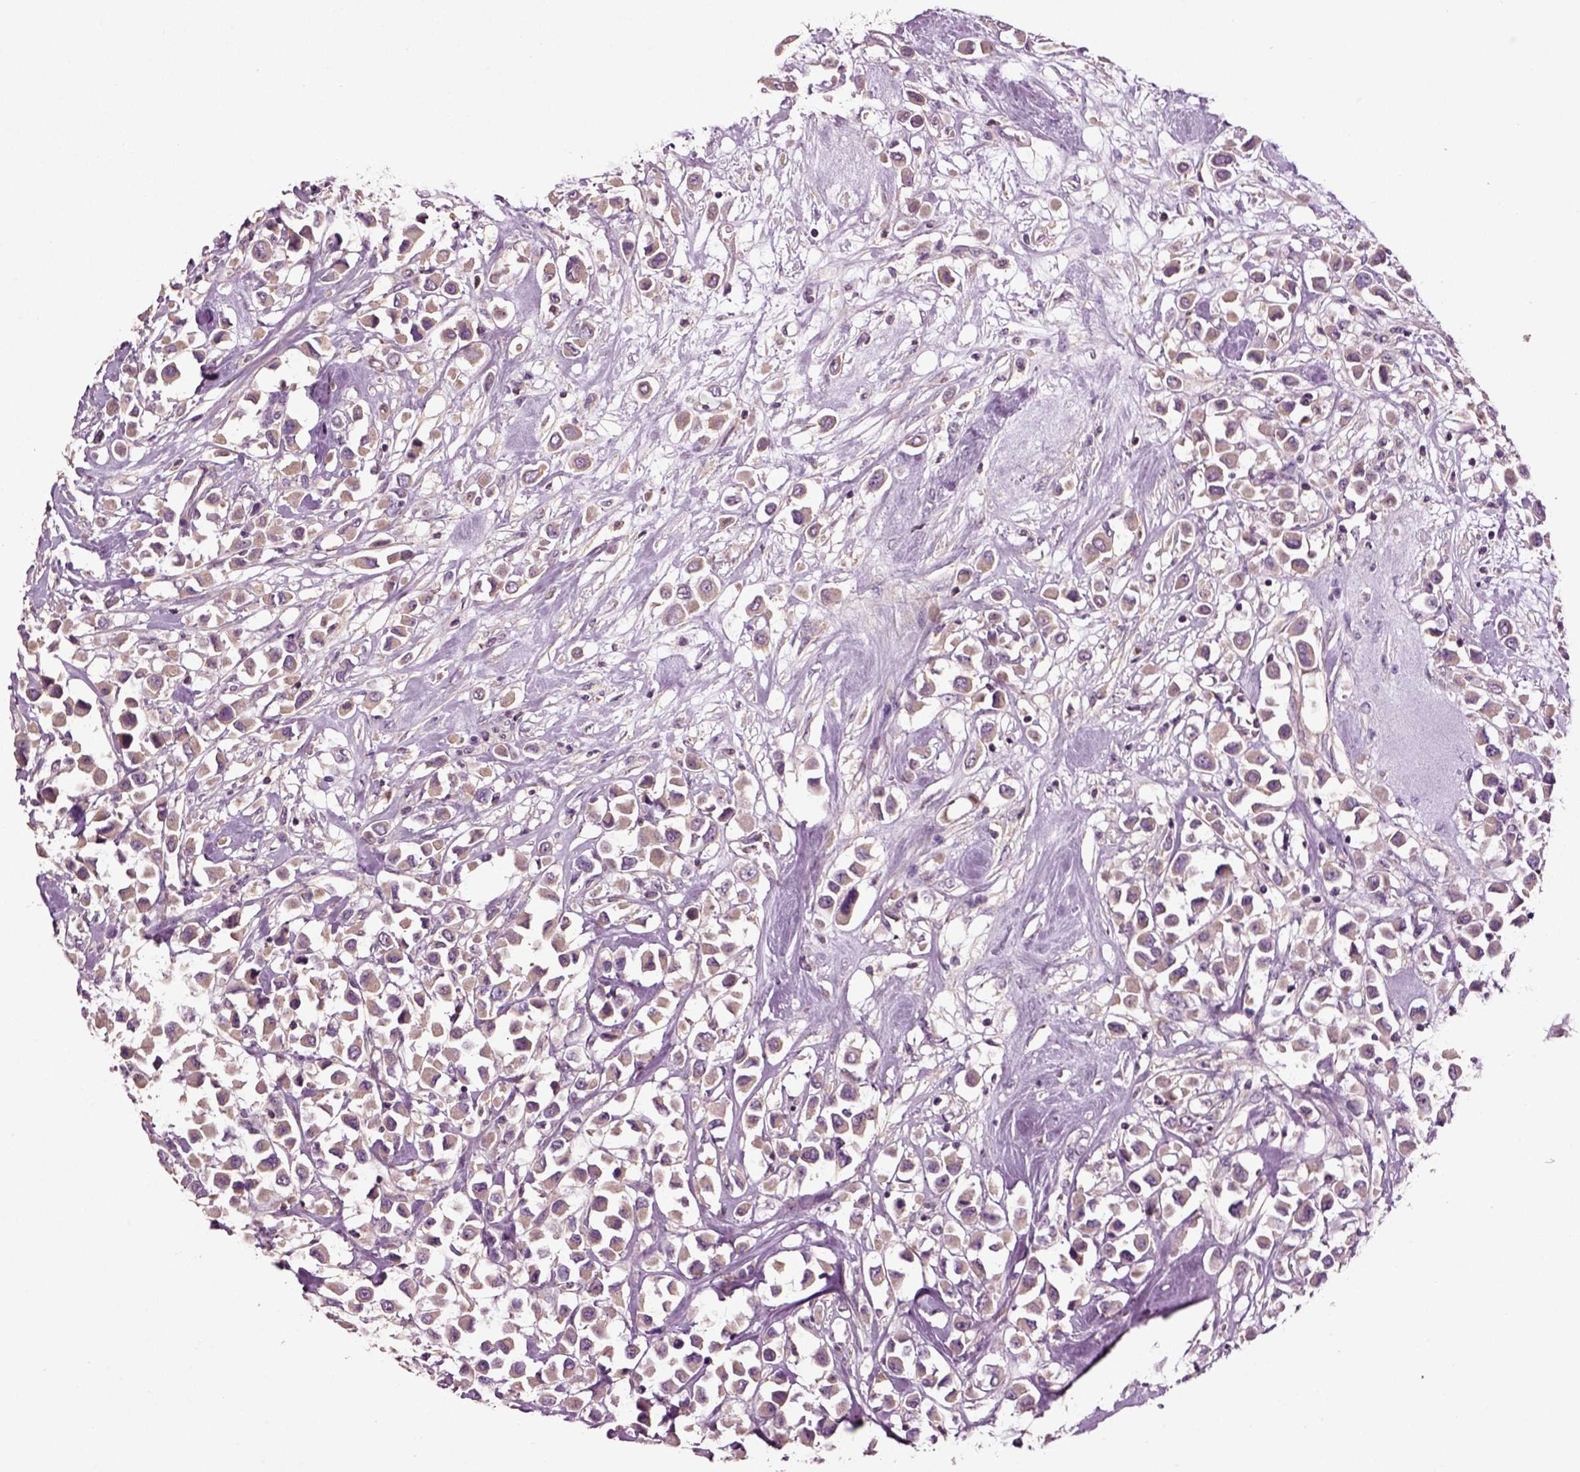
{"staining": {"intensity": "weak", "quantity": ">75%", "location": "cytoplasmic/membranous"}, "tissue": "breast cancer", "cell_type": "Tumor cells", "image_type": "cancer", "snomed": [{"axis": "morphology", "description": "Duct carcinoma"}, {"axis": "topography", "description": "Breast"}], "caption": "Tumor cells exhibit low levels of weak cytoplasmic/membranous staining in approximately >75% of cells in human infiltrating ductal carcinoma (breast). The staining was performed using DAB (3,3'-diaminobenzidine), with brown indicating positive protein expression. Nuclei are stained blue with hematoxylin.", "gene": "DEFB118", "patient": {"sex": "female", "age": 61}}